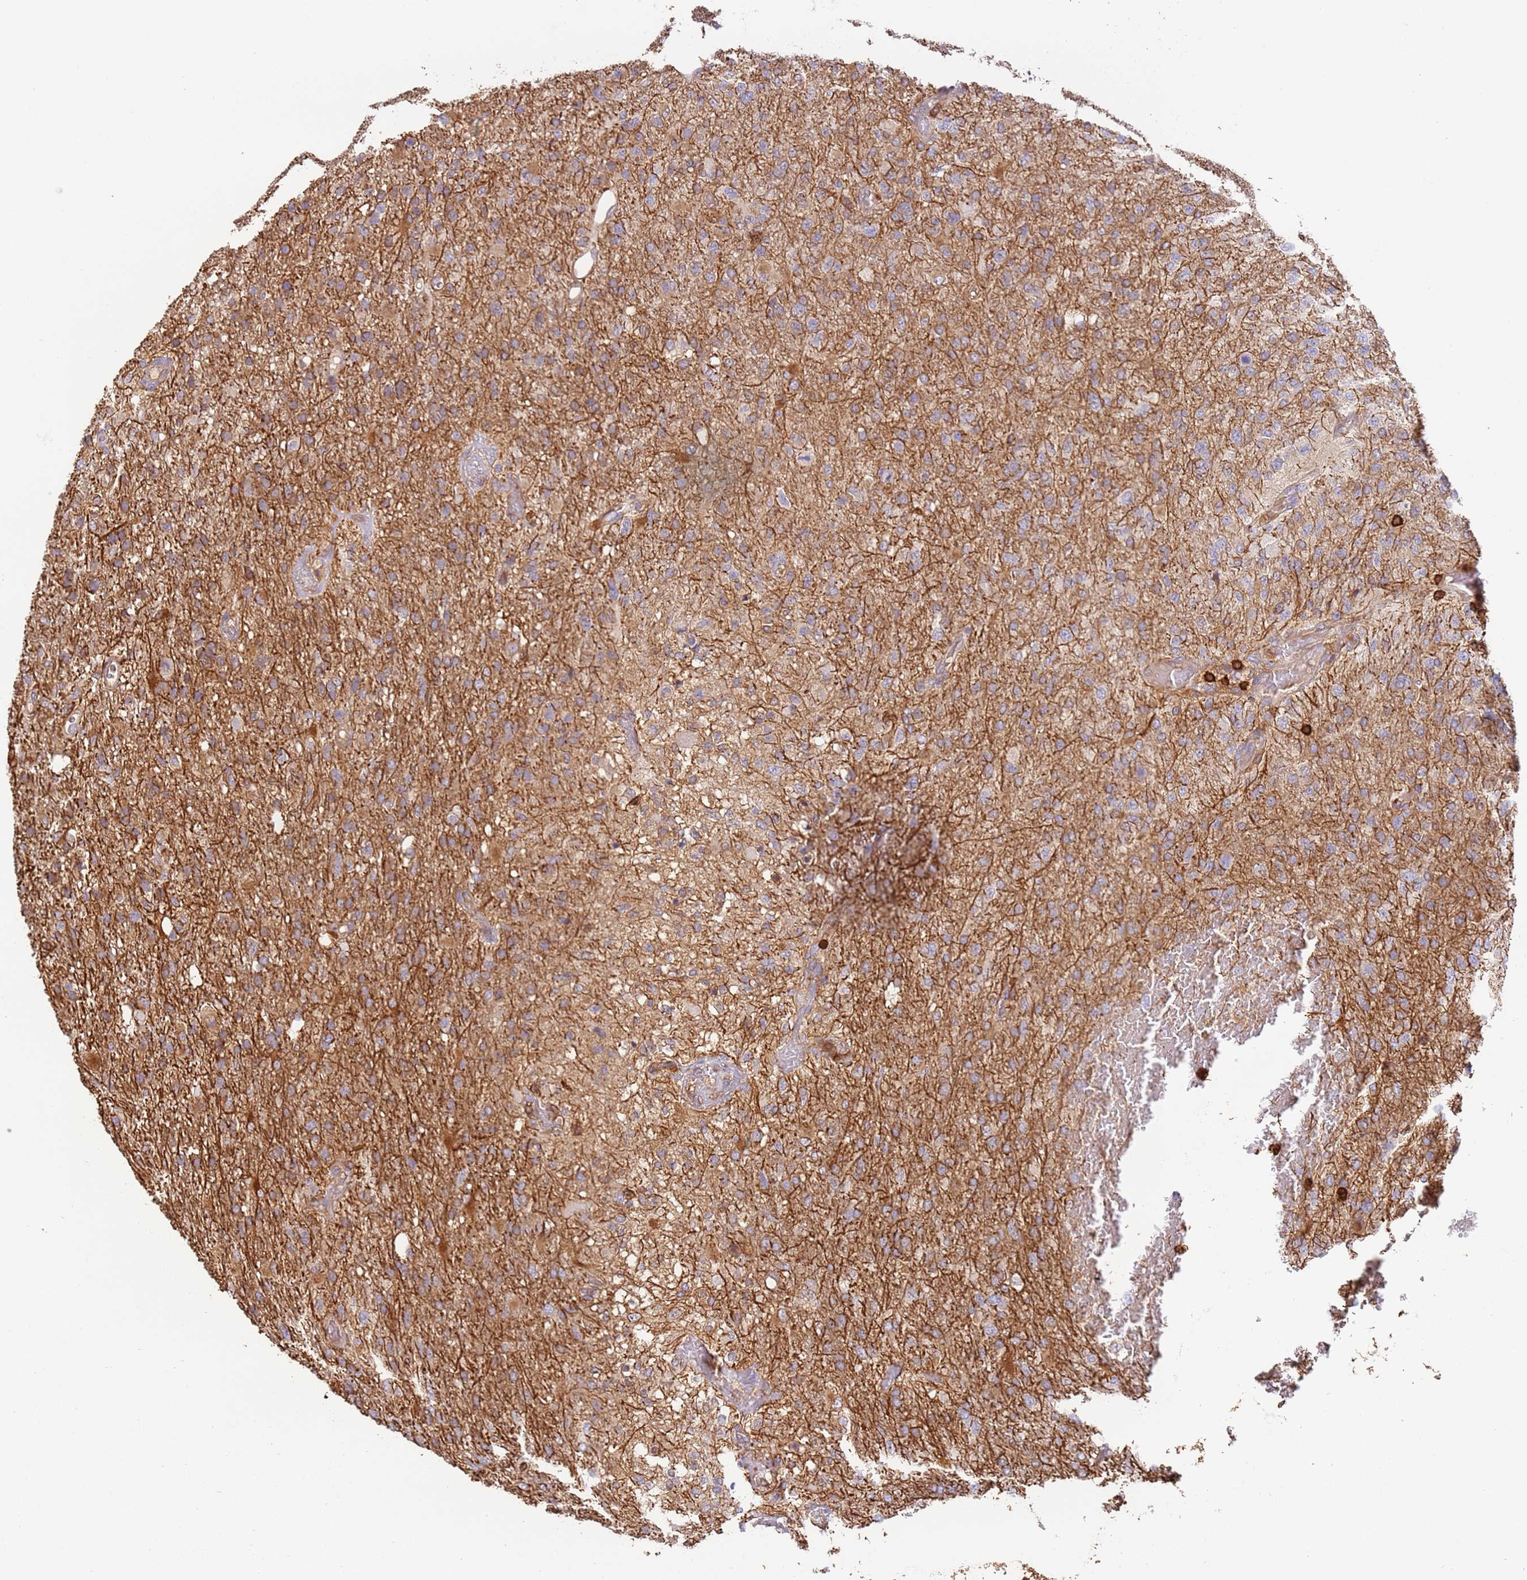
{"staining": {"intensity": "moderate", "quantity": "25%-75%", "location": "cytoplasmic/membranous"}, "tissue": "glioma", "cell_type": "Tumor cells", "image_type": "cancer", "snomed": [{"axis": "morphology", "description": "Glioma, malignant, High grade"}, {"axis": "topography", "description": "Brain"}], "caption": "This image demonstrates immunohistochemistry staining of human glioma, with medium moderate cytoplasmic/membranous staining in about 25%-75% of tumor cells.", "gene": "OR6P1", "patient": {"sex": "female", "age": 74}}